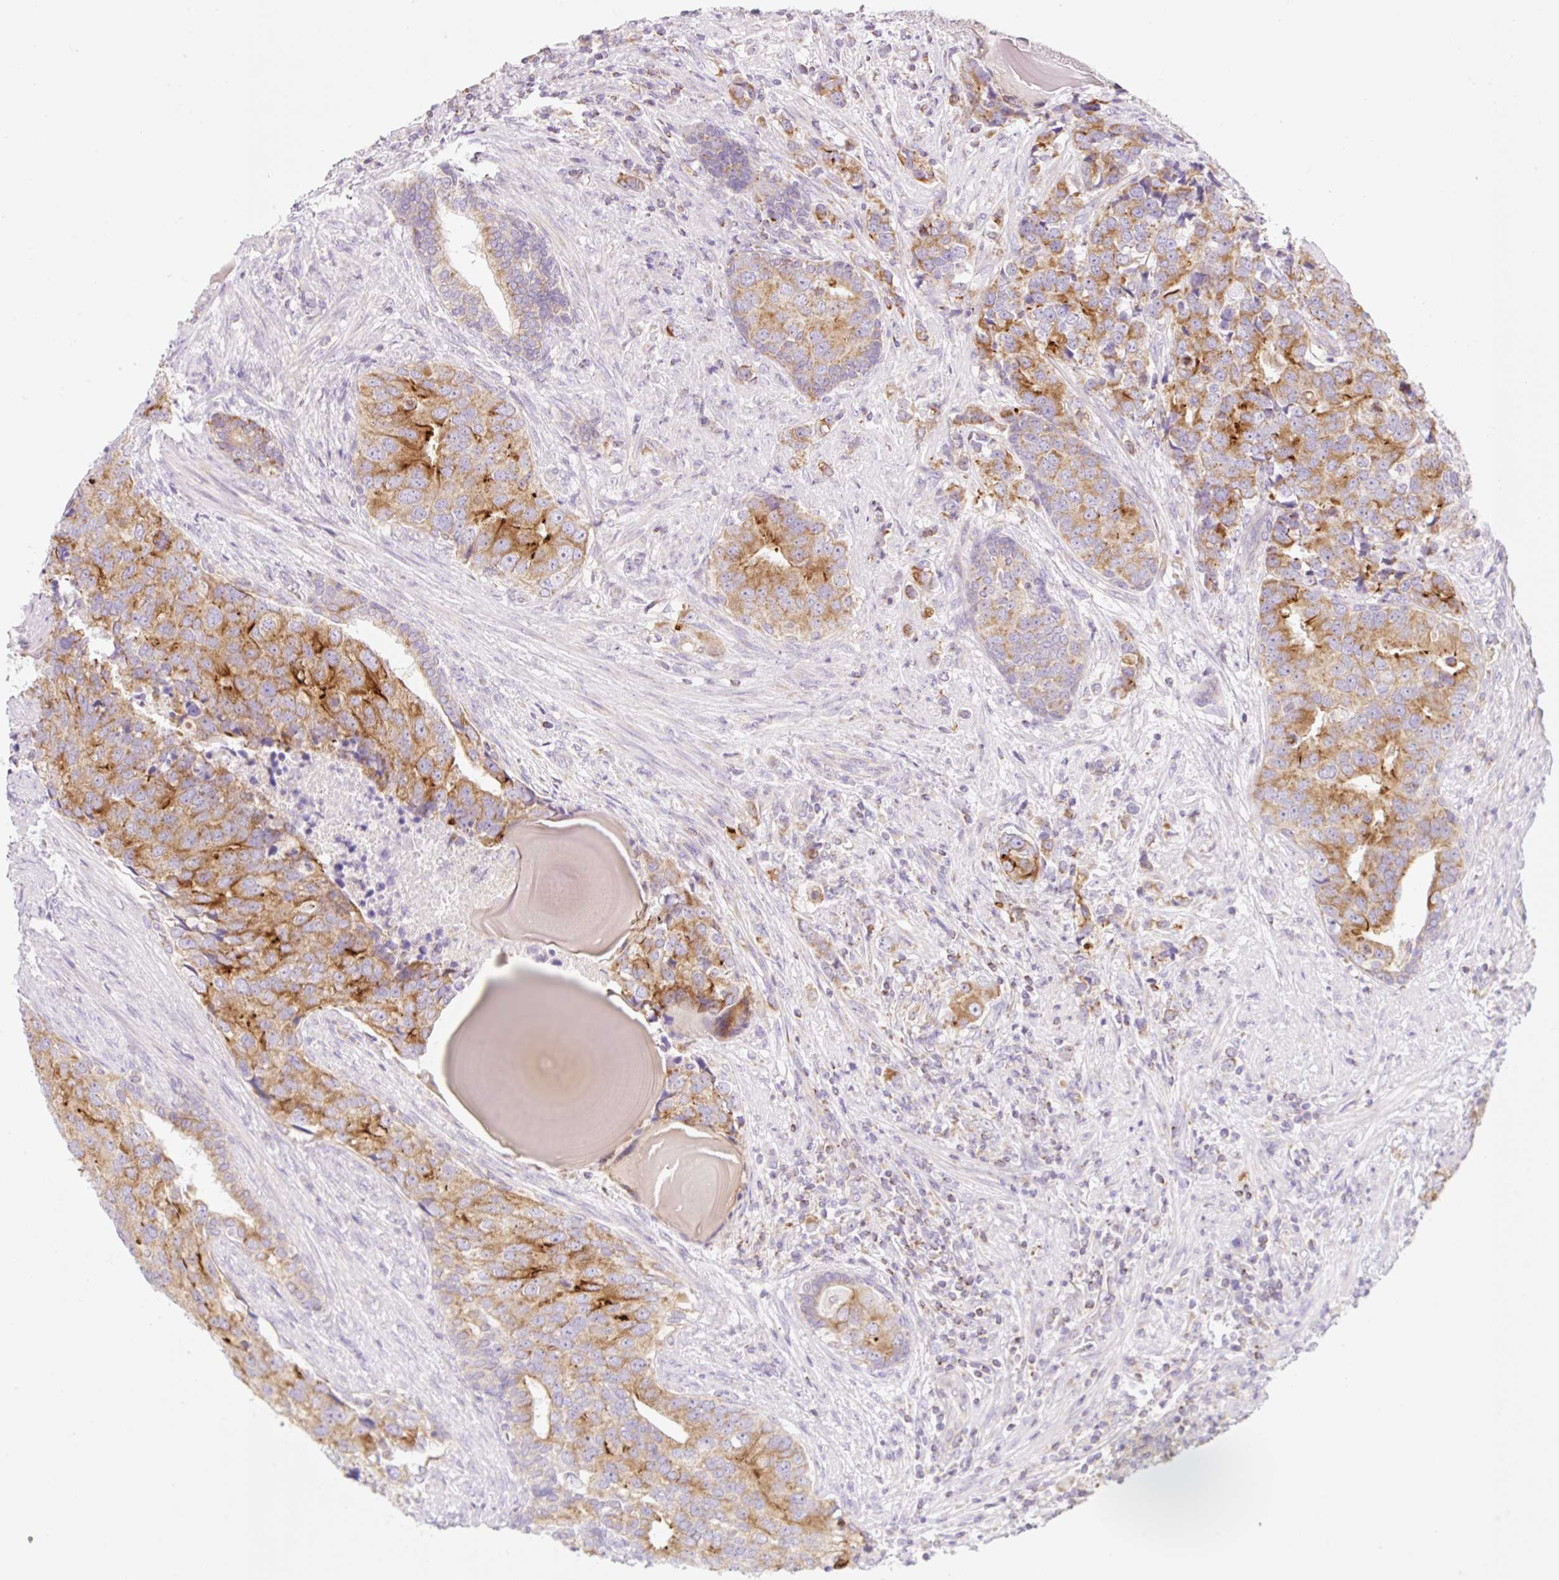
{"staining": {"intensity": "moderate", "quantity": ">75%", "location": "cytoplasmic/membranous"}, "tissue": "prostate cancer", "cell_type": "Tumor cells", "image_type": "cancer", "snomed": [{"axis": "morphology", "description": "Adenocarcinoma, High grade"}, {"axis": "topography", "description": "Prostate"}], "caption": "High-grade adenocarcinoma (prostate) was stained to show a protein in brown. There is medium levels of moderate cytoplasmic/membranous positivity in approximately >75% of tumor cells.", "gene": "FOCAD", "patient": {"sex": "male", "age": 68}}